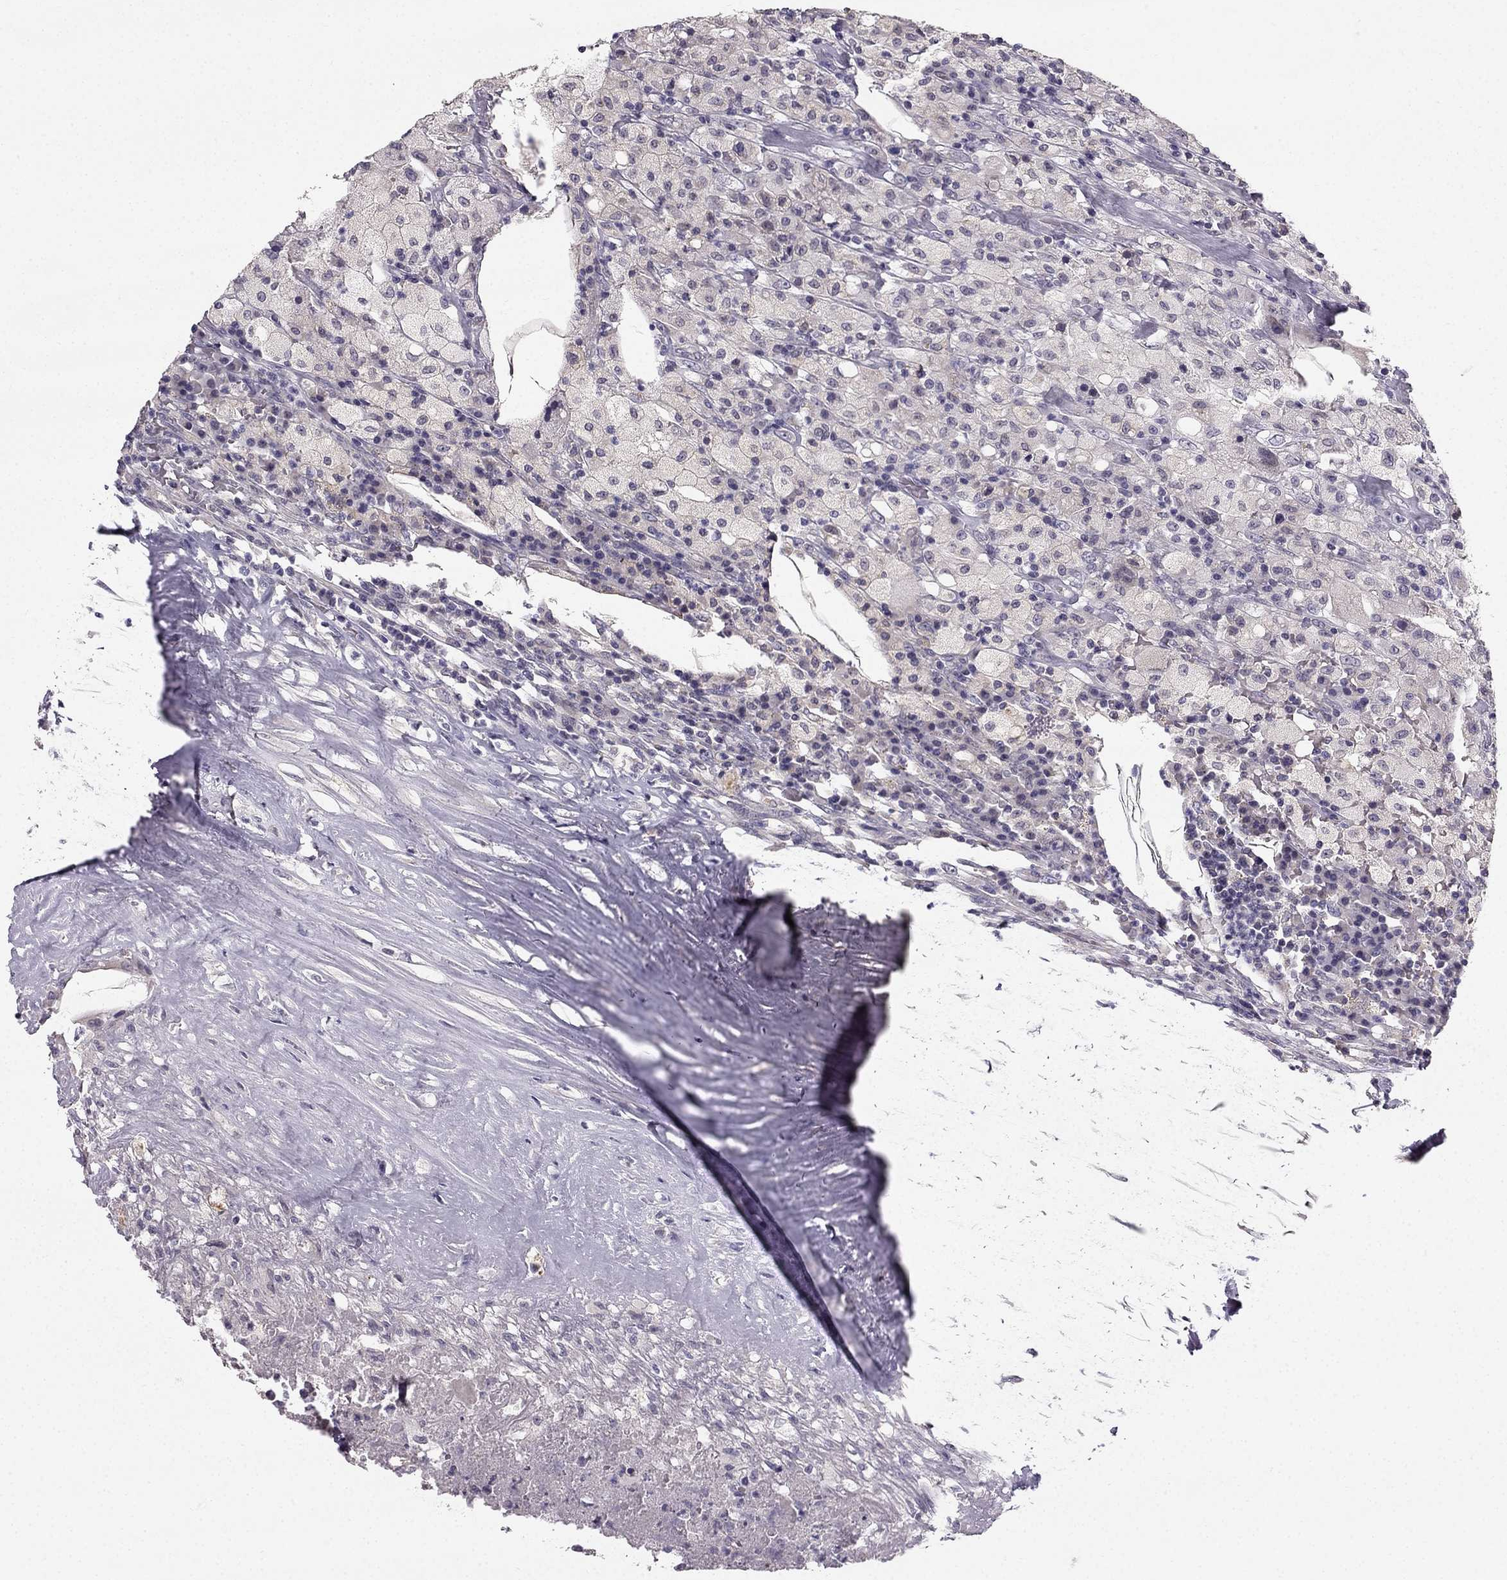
{"staining": {"intensity": "negative", "quantity": "none", "location": "none"}, "tissue": "testis cancer", "cell_type": "Tumor cells", "image_type": "cancer", "snomed": [{"axis": "morphology", "description": "Necrosis, NOS"}, {"axis": "morphology", "description": "Carcinoma, Embryonal, NOS"}, {"axis": "topography", "description": "Testis"}], "caption": "There is no significant staining in tumor cells of testis cancer.", "gene": "TSPYL5", "patient": {"sex": "male", "age": 19}}